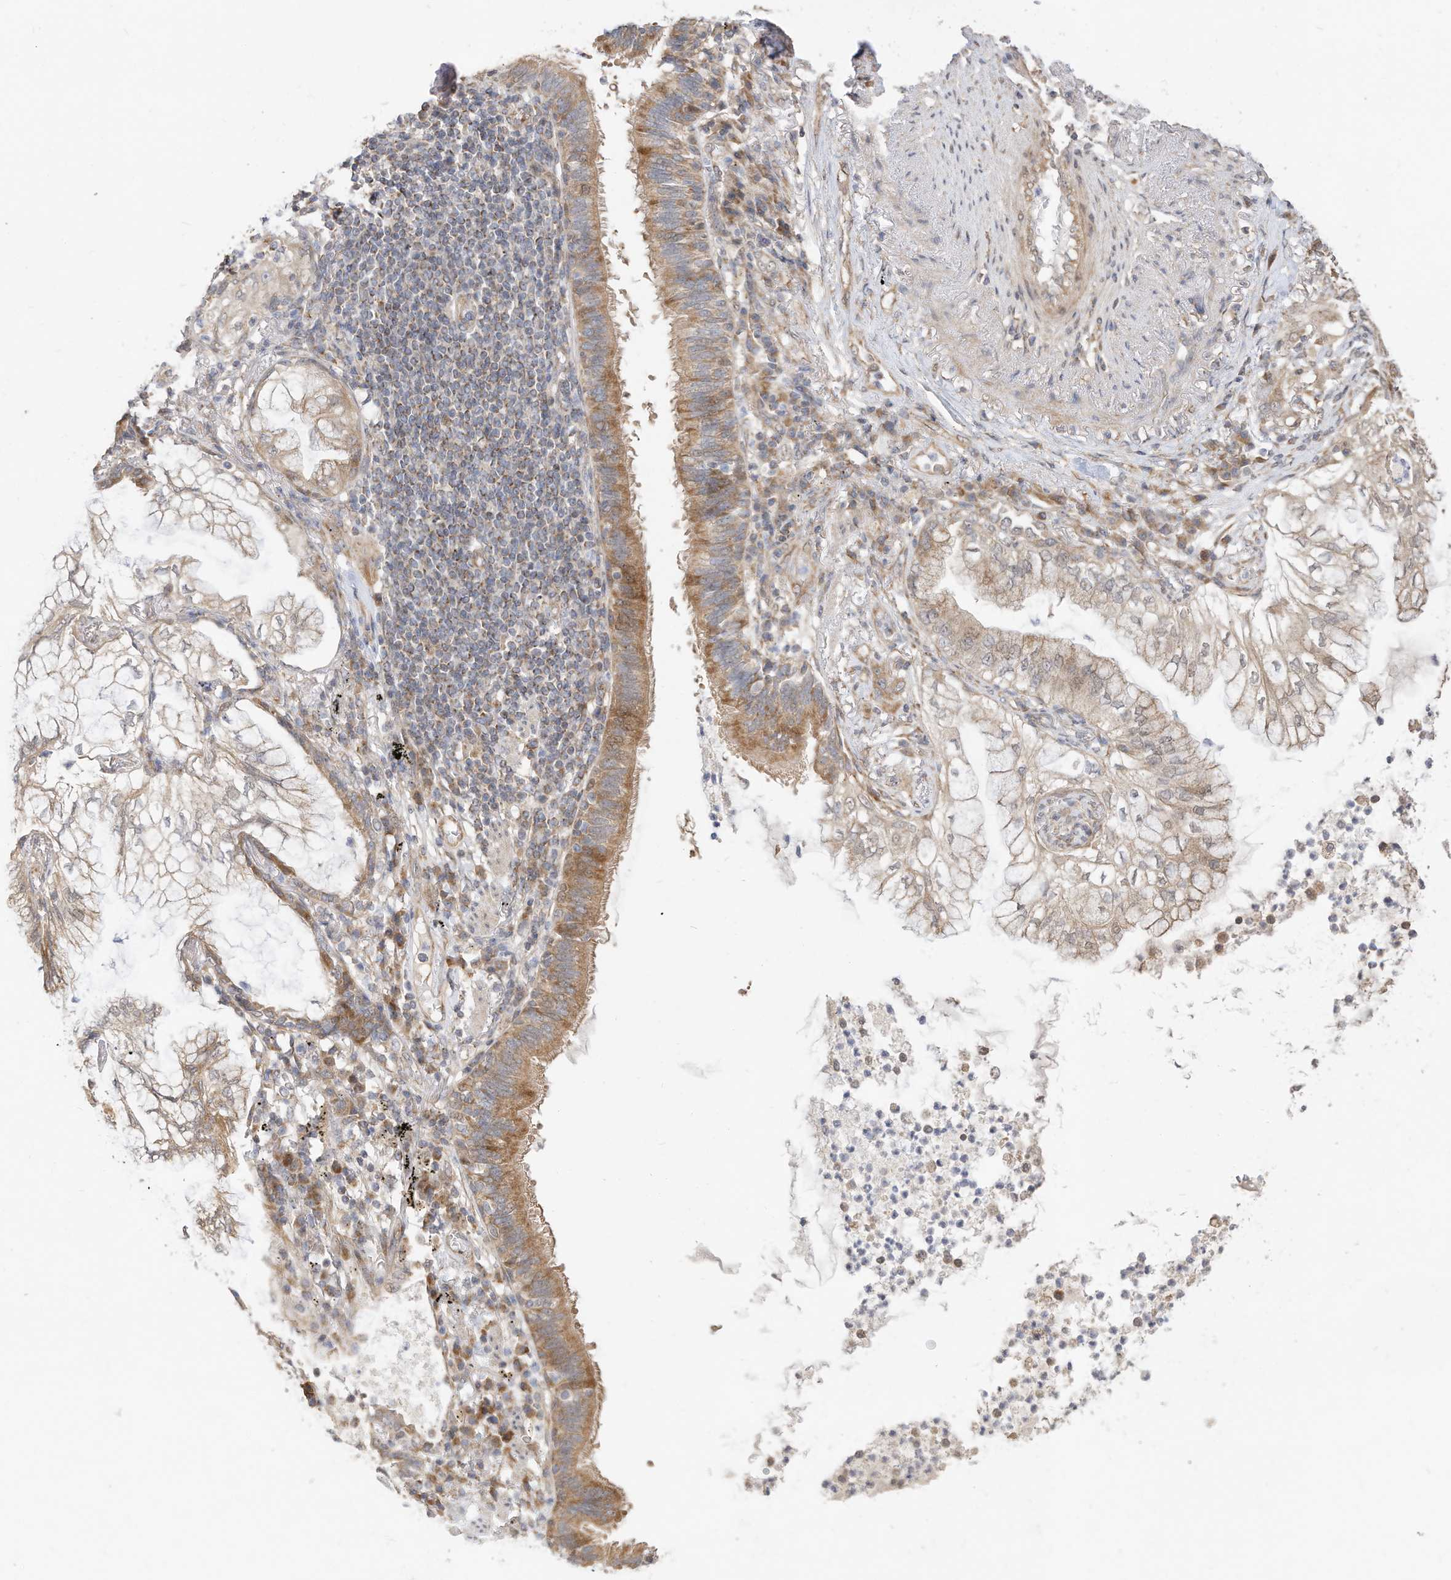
{"staining": {"intensity": "weak", "quantity": "<25%", "location": "cytoplasmic/membranous"}, "tissue": "lung cancer", "cell_type": "Tumor cells", "image_type": "cancer", "snomed": [{"axis": "morphology", "description": "Adenocarcinoma, NOS"}, {"axis": "topography", "description": "Lung"}], "caption": "Tumor cells show no significant expression in lung cancer.", "gene": "CAGE1", "patient": {"sex": "female", "age": 70}}